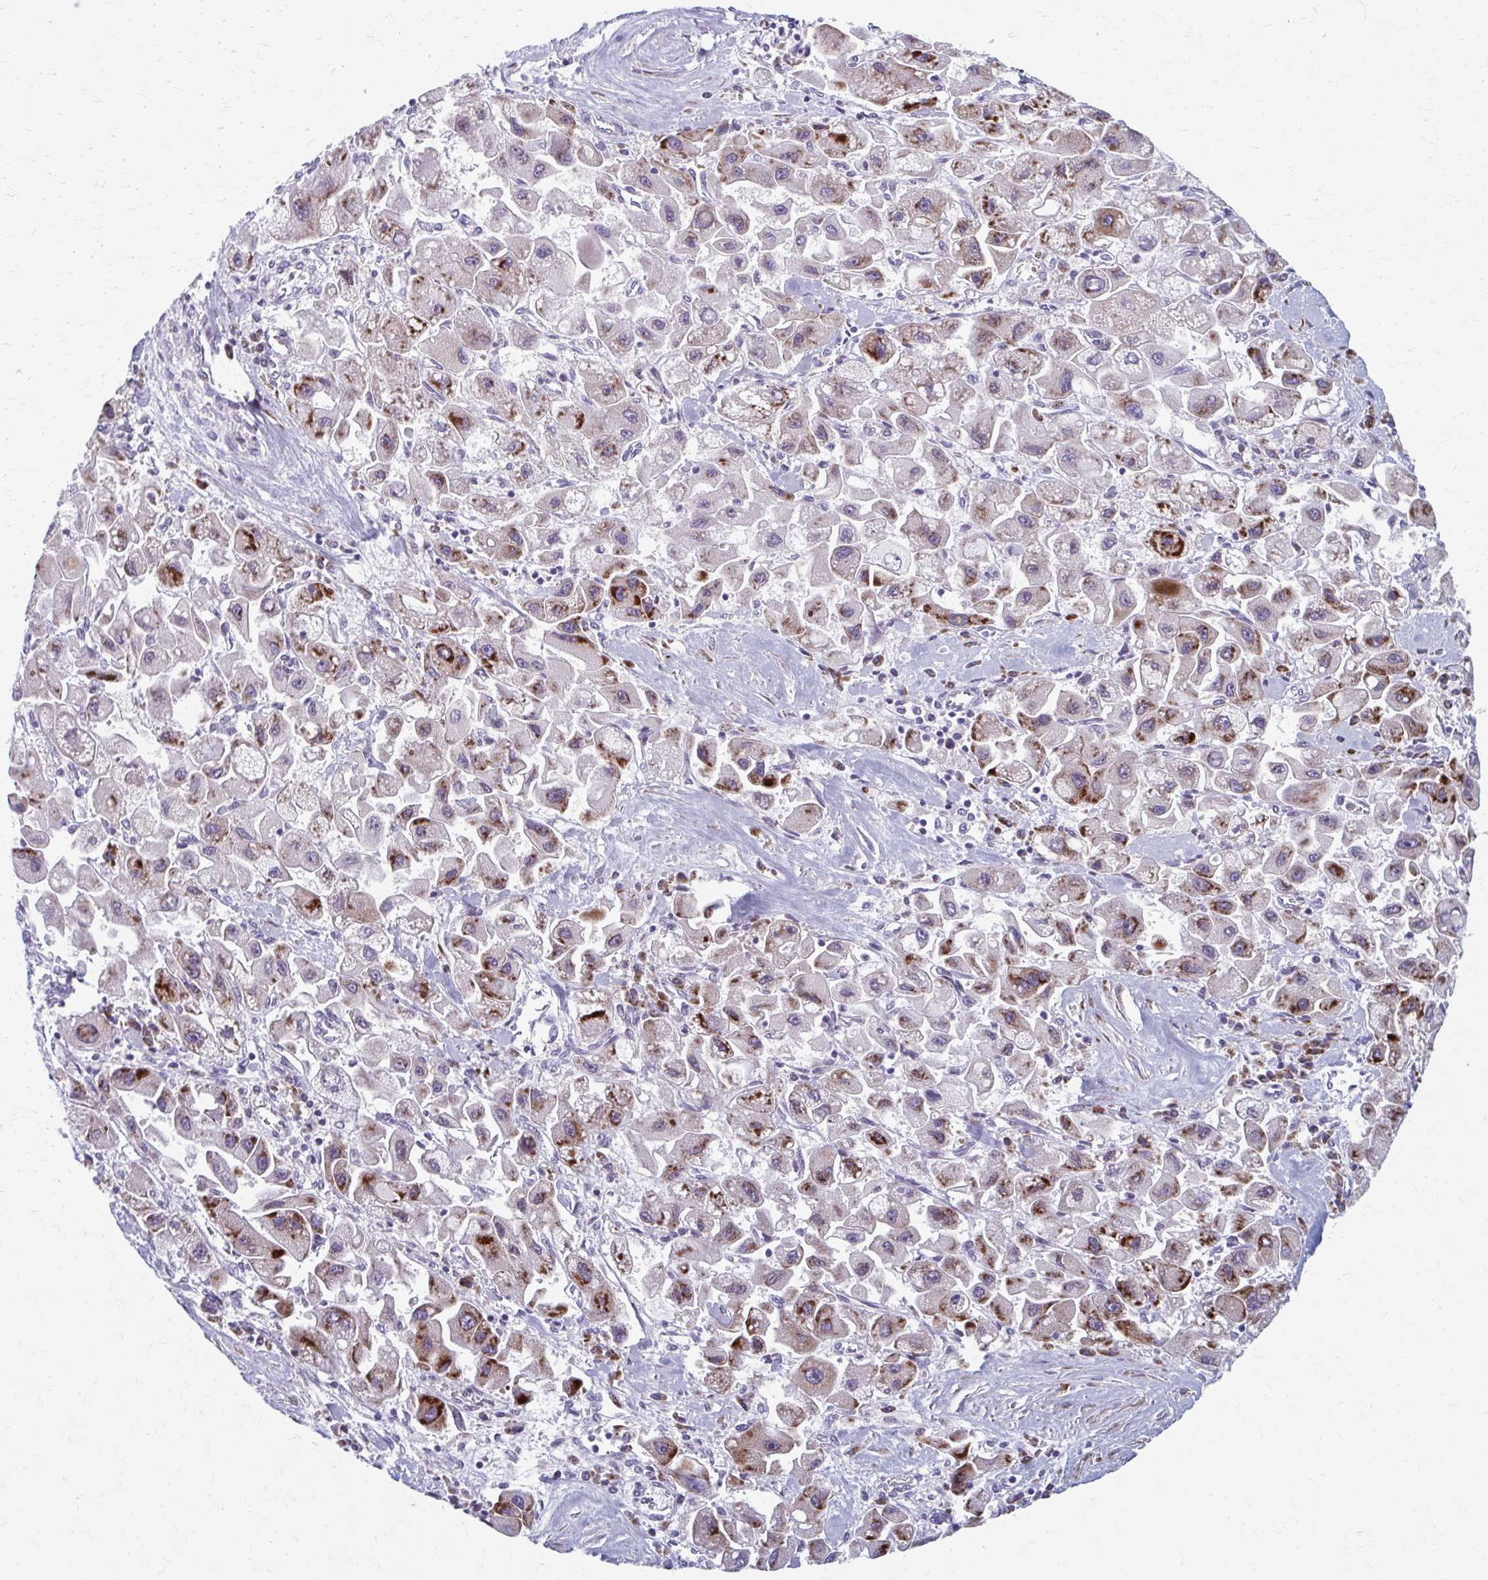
{"staining": {"intensity": "strong", "quantity": "25%-75%", "location": "cytoplasmic/membranous"}, "tissue": "liver cancer", "cell_type": "Tumor cells", "image_type": "cancer", "snomed": [{"axis": "morphology", "description": "Carcinoma, Hepatocellular, NOS"}, {"axis": "topography", "description": "Liver"}], "caption": "The image reveals immunohistochemical staining of hepatocellular carcinoma (liver). There is strong cytoplasmic/membranous positivity is appreciated in approximately 25%-75% of tumor cells. The staining was performed using DAB (3,3'-diaminobenzidine), with brown indicating positive protein expression. Nuclei are stained blue with hematoxylin.", "gene": "OLFM2", "patient": {"sex": "male", "age": 24}}